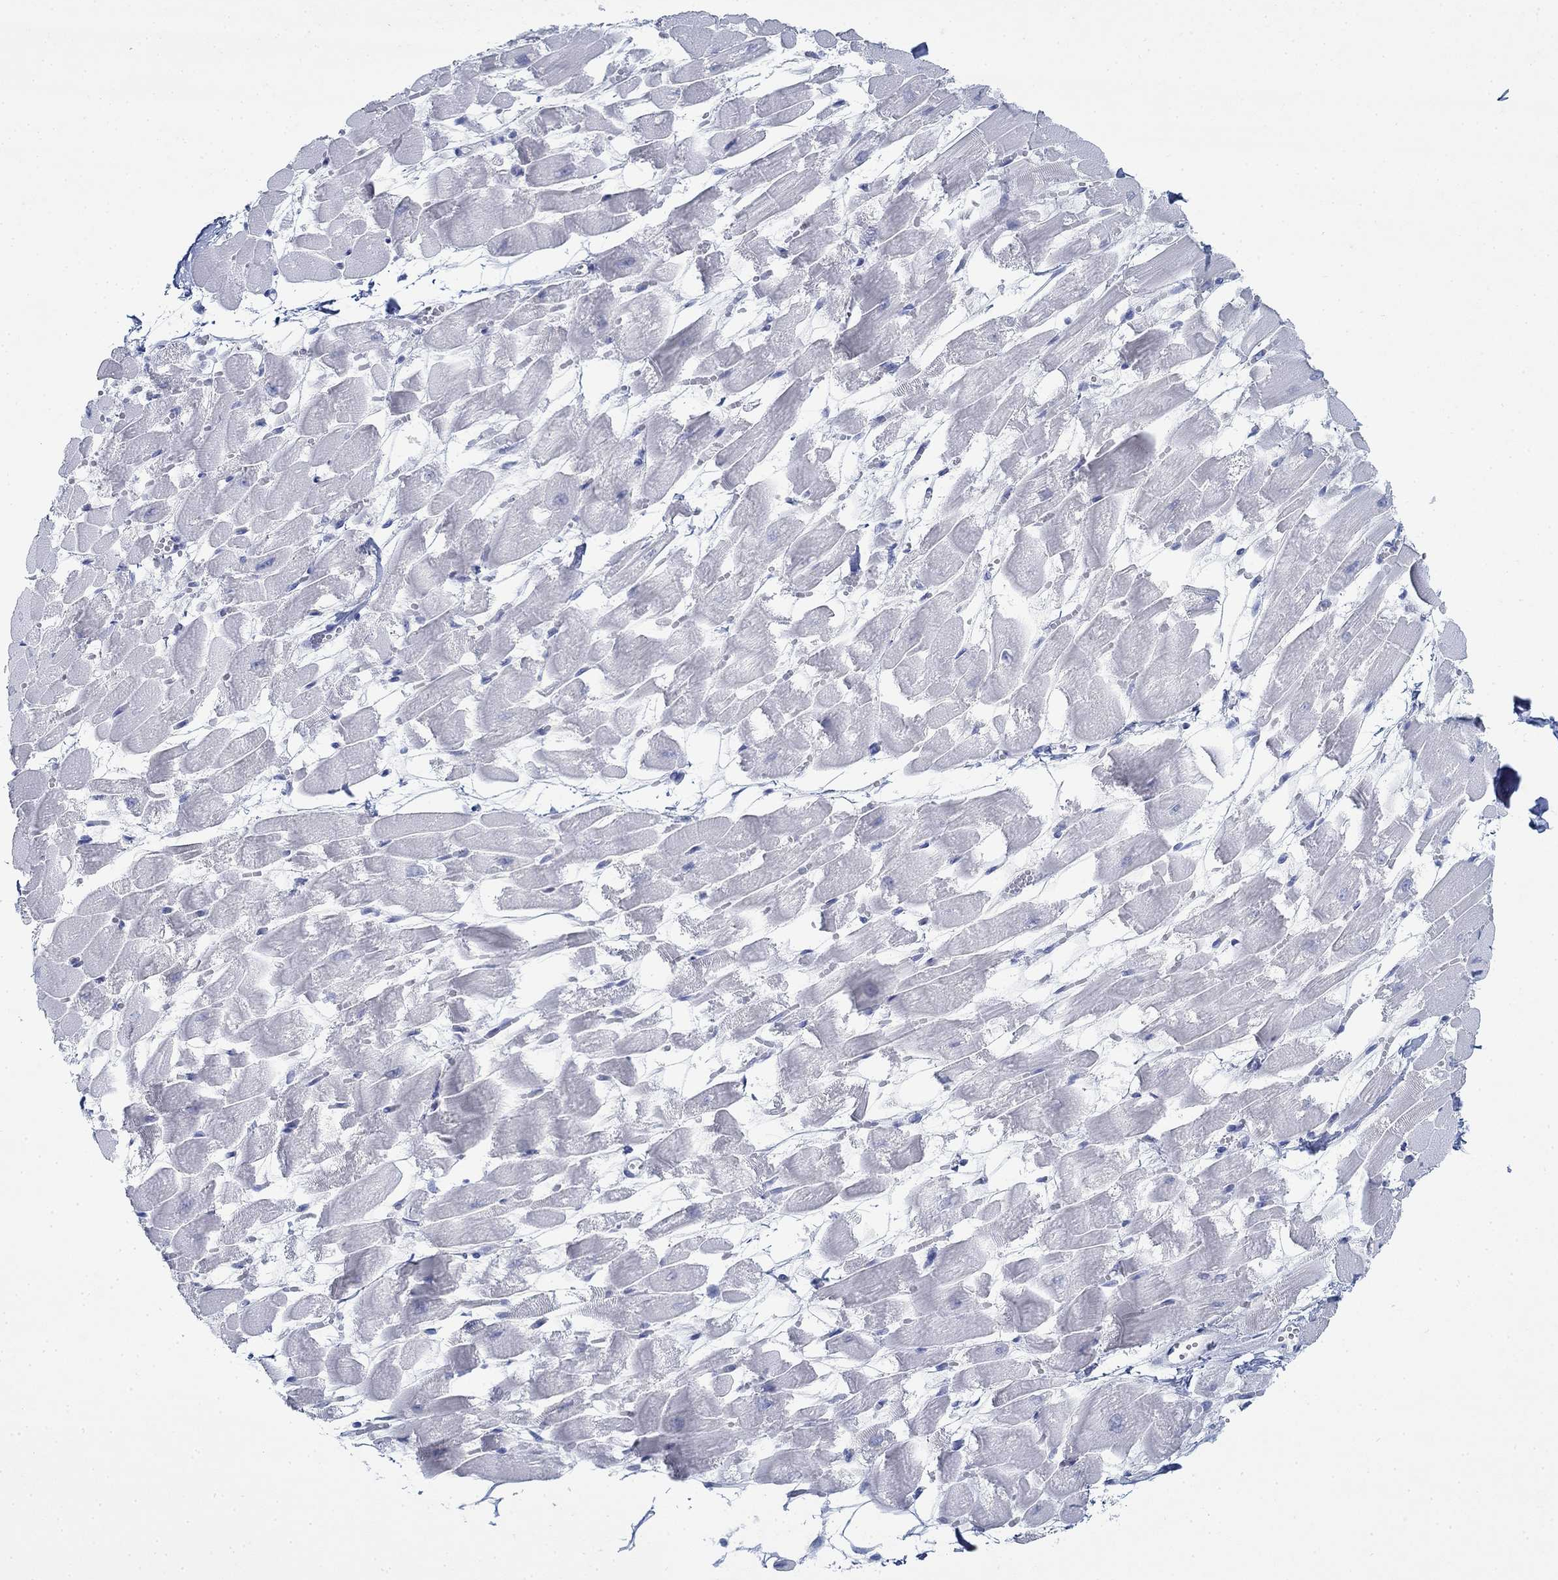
{"staining": {"intensity": "negative", "quantity": "none", "location": "none"}, "tissue": "heart muscle", "cell_type": "Cardiomyocytes", "image_type": "normal", "snomed": [{"axis": "morphology", "description": "Normal tissue, NOS"}, {"axis": "topography", "description": "Heart"}], "caption": "Immunohistochemical staining of benign human heart muscle shows no significant expression in cardiomyocytes. (Stains: DAB (3,3'-diaminobenzidine) immunohistochemistry with hematoxylin counter stain, Microscopy: brightfield microscopy at high magnification).", "gene": "PAX9", "patient": {"sex": "female", "age": 52}}